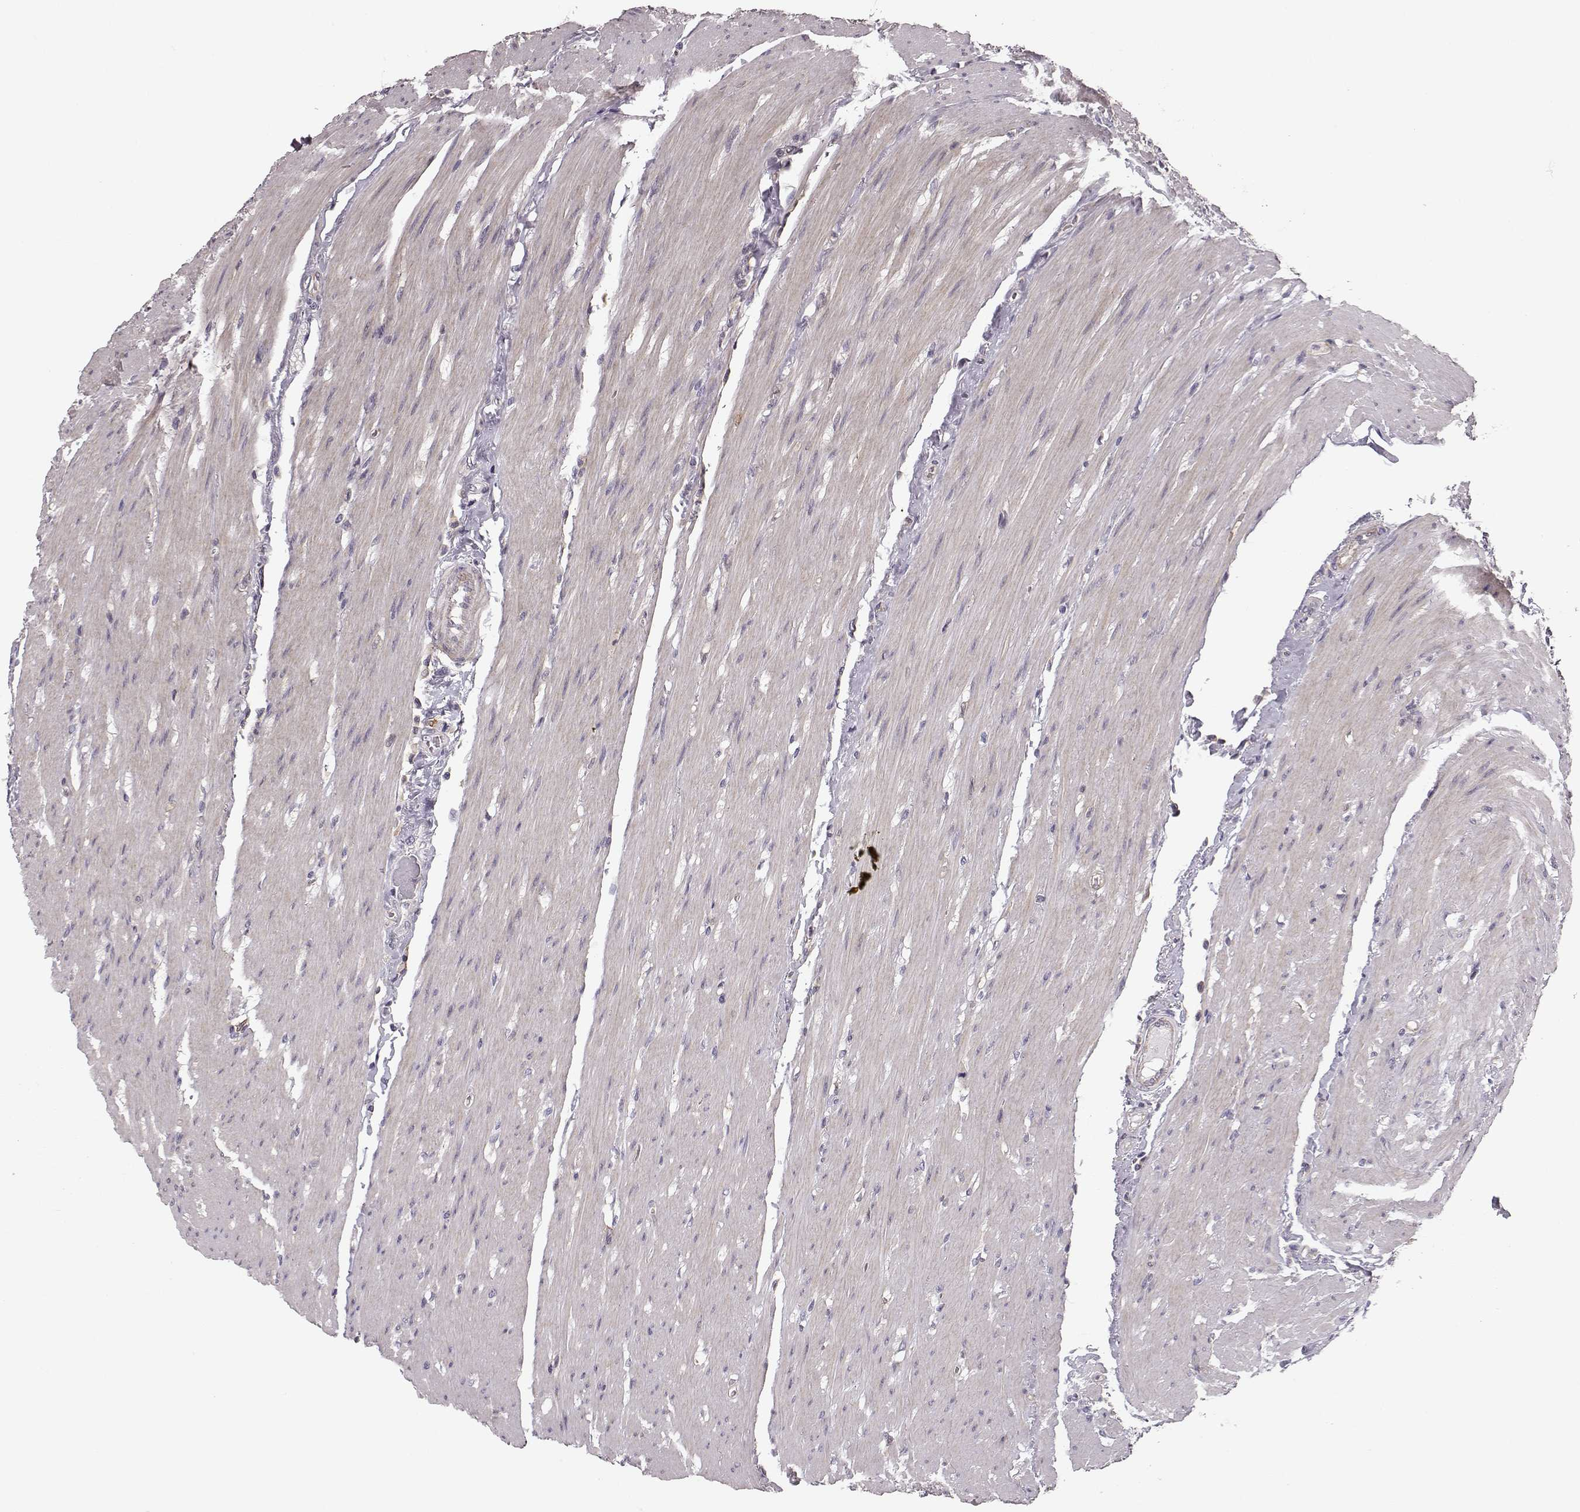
{"staining": {"intensity": "negative", "quantity": "none", "location": "none"}, "tissue": "colon", "cell_type": "Endothelial cells", "image_type": "normal", "snomed": [{"axis": "morphology", "description": "Normal tissue, NOS"}, {"axis": "topography", "description": "Colon"}], "caption": "This is an IHC histopathology image of benign colon. There is no positivity in endothelial cells.", "gene": "GPR50", "patient": {"sex": "female", "age": 65}}